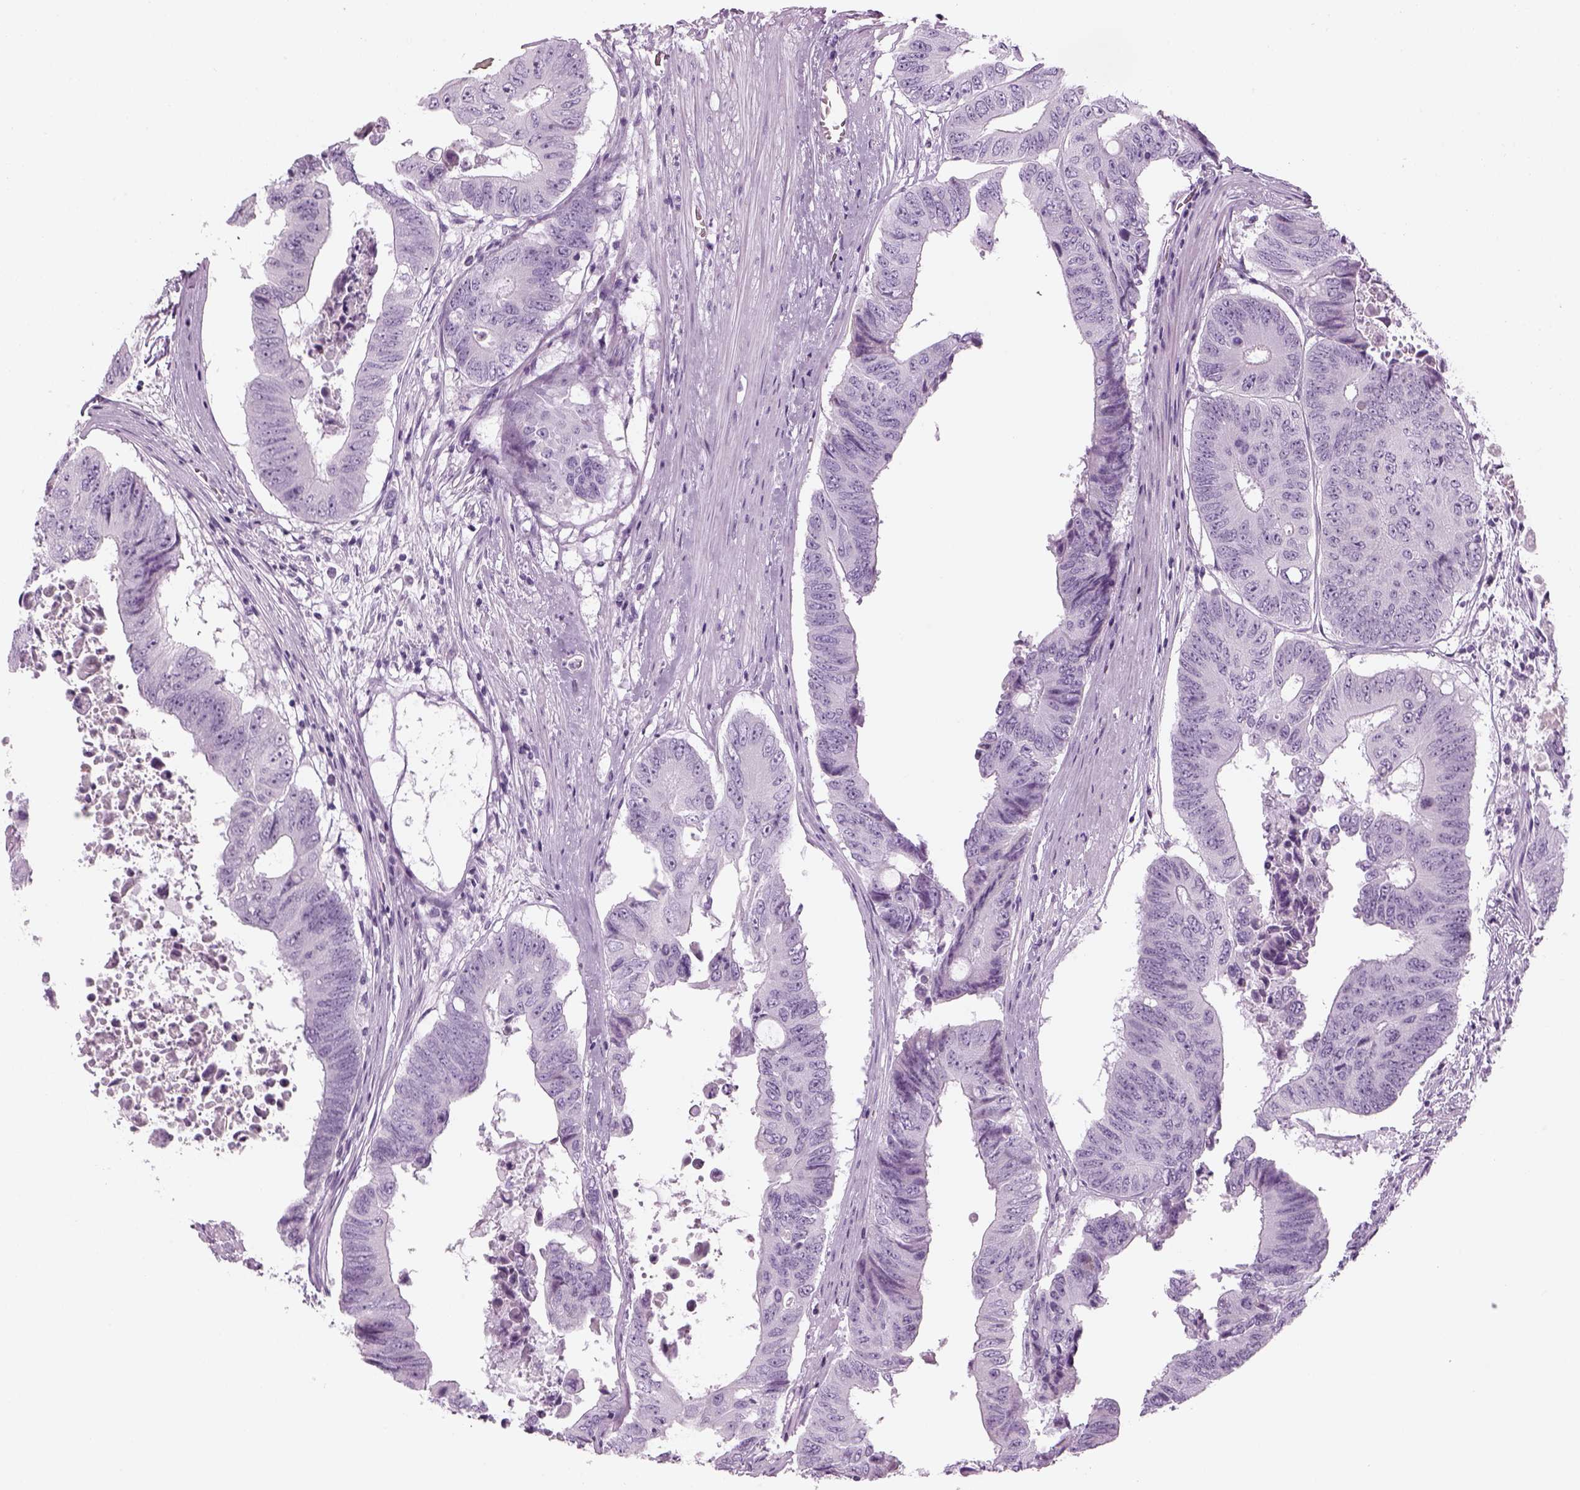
{"staining": {"intensity": "negative", "quantity": "none", "location": "none"}, "tissue": "colorectal cancer", "cell_type": "Tumor cells", "image_type": "cancer", "snomed": [{"axis": "morphology", "description": "Adenocarcinoma, NOS"}, {"axis": "topography", "description": "Rectum"}], "caption": "Protein analysis of colorectal adenocarcinoma exhibits no significant expression in tumor cells. (DAB (3,3'-diaminobenzidine) IHC visualized using brightfield microscopy, high magnification).", "gene": "SAG", "patient": {"sex": "male", "age": 59}}